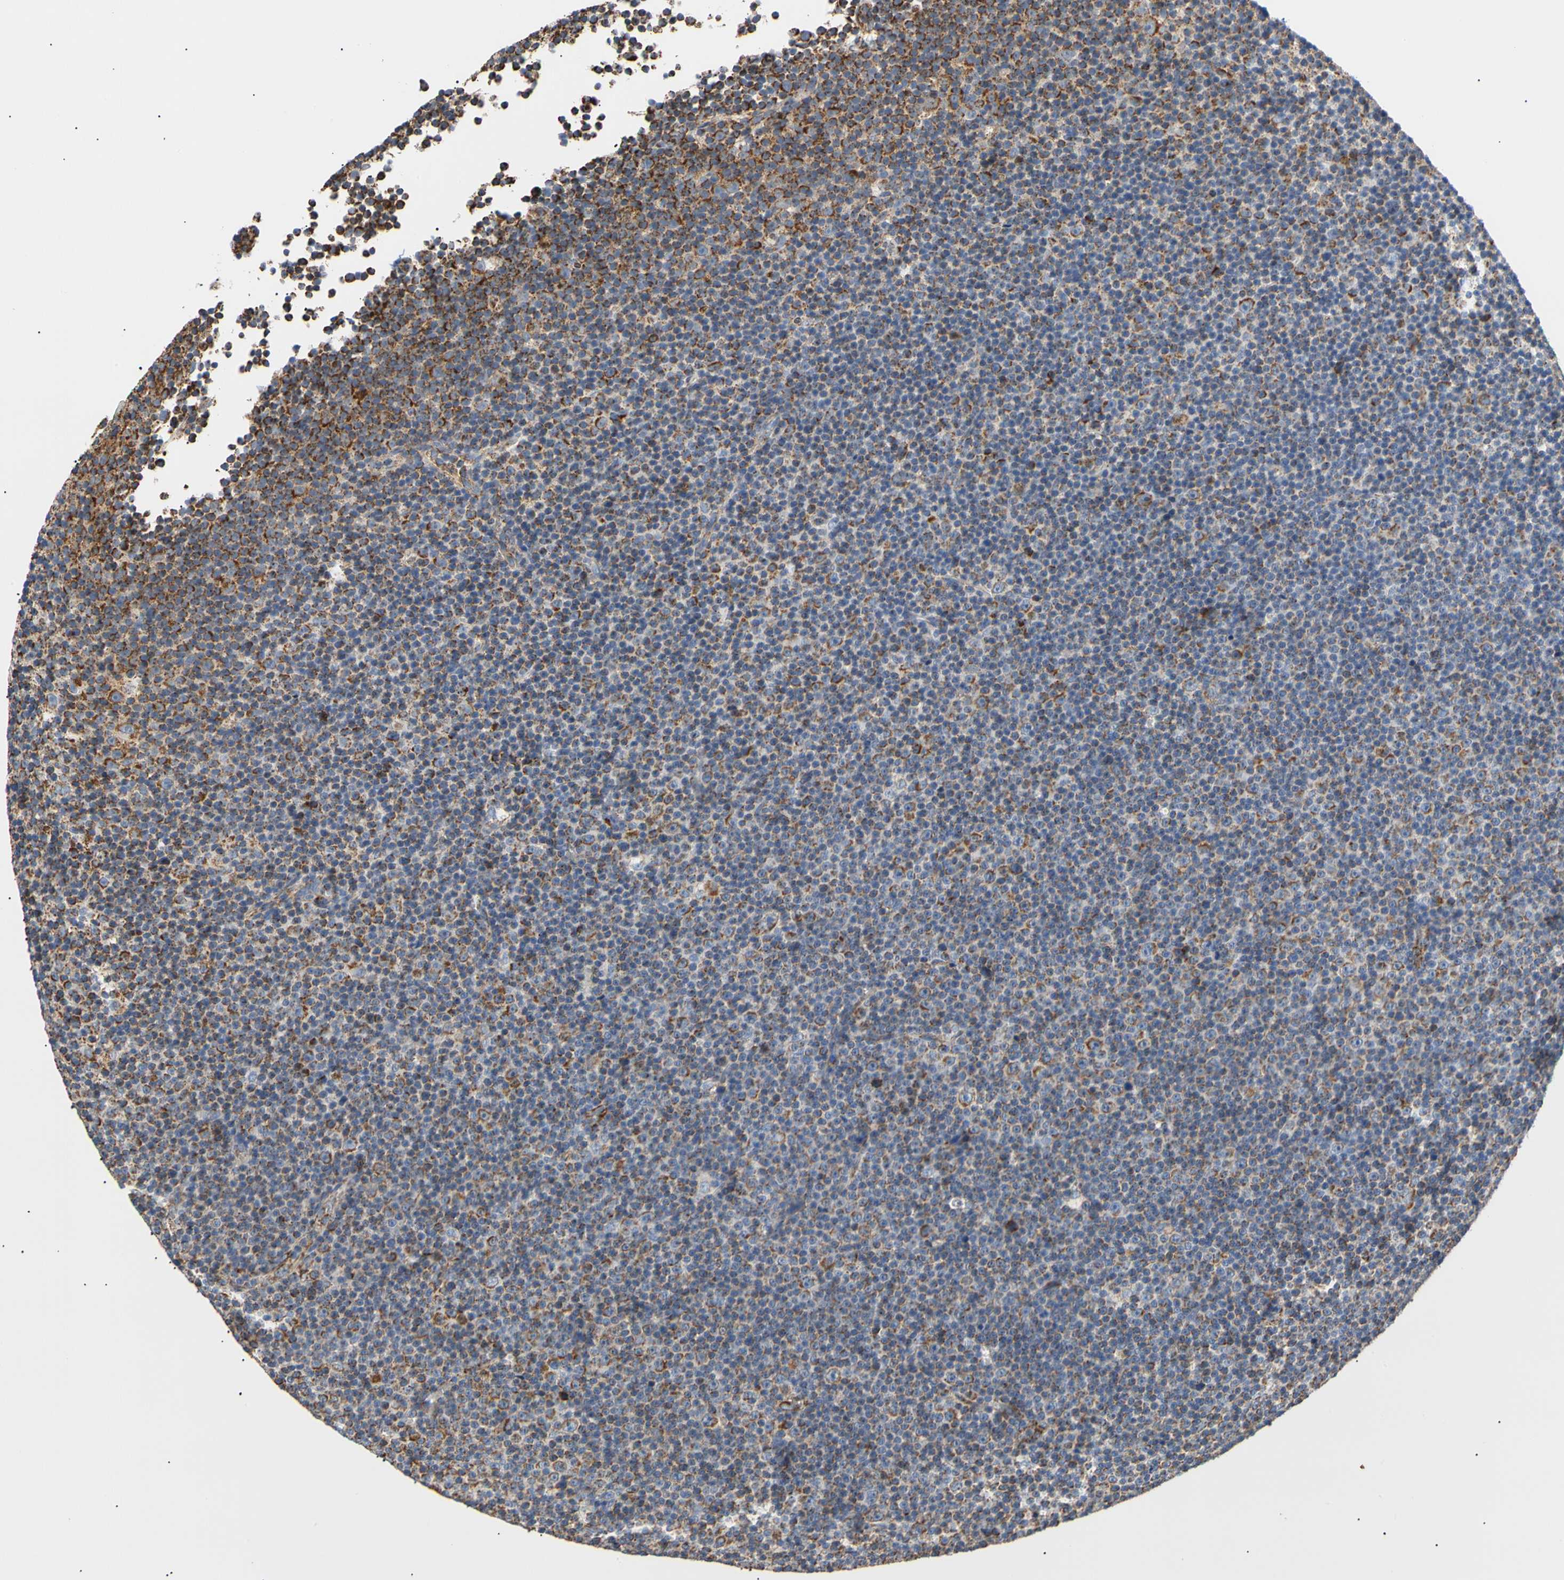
{"staining": {"intensity": "moderate", "quantity": "25%-75%", "location": "cytoplasmic/membranous"}, "tissue": "lymphoma", "cell_type": "Tumor cells", "image_type": "cancer", "snomed": [{"axis": "morphology", "description": "Malignant lymphoma, non-Hodgkin's type, Low grade"}, {"axis": "topography", "description": "Lymph node"}], "caption": "Immunohistochemical staining of human malignant lymphoma, non-Hodgkin's type (low-grade) shows medium levels of moderate cytoplasmic/membranous protein expression in approximately 25%-75% of tumor cells.", "gene": "ACAT1", "patient": {"sex": "female", "age": 67}}